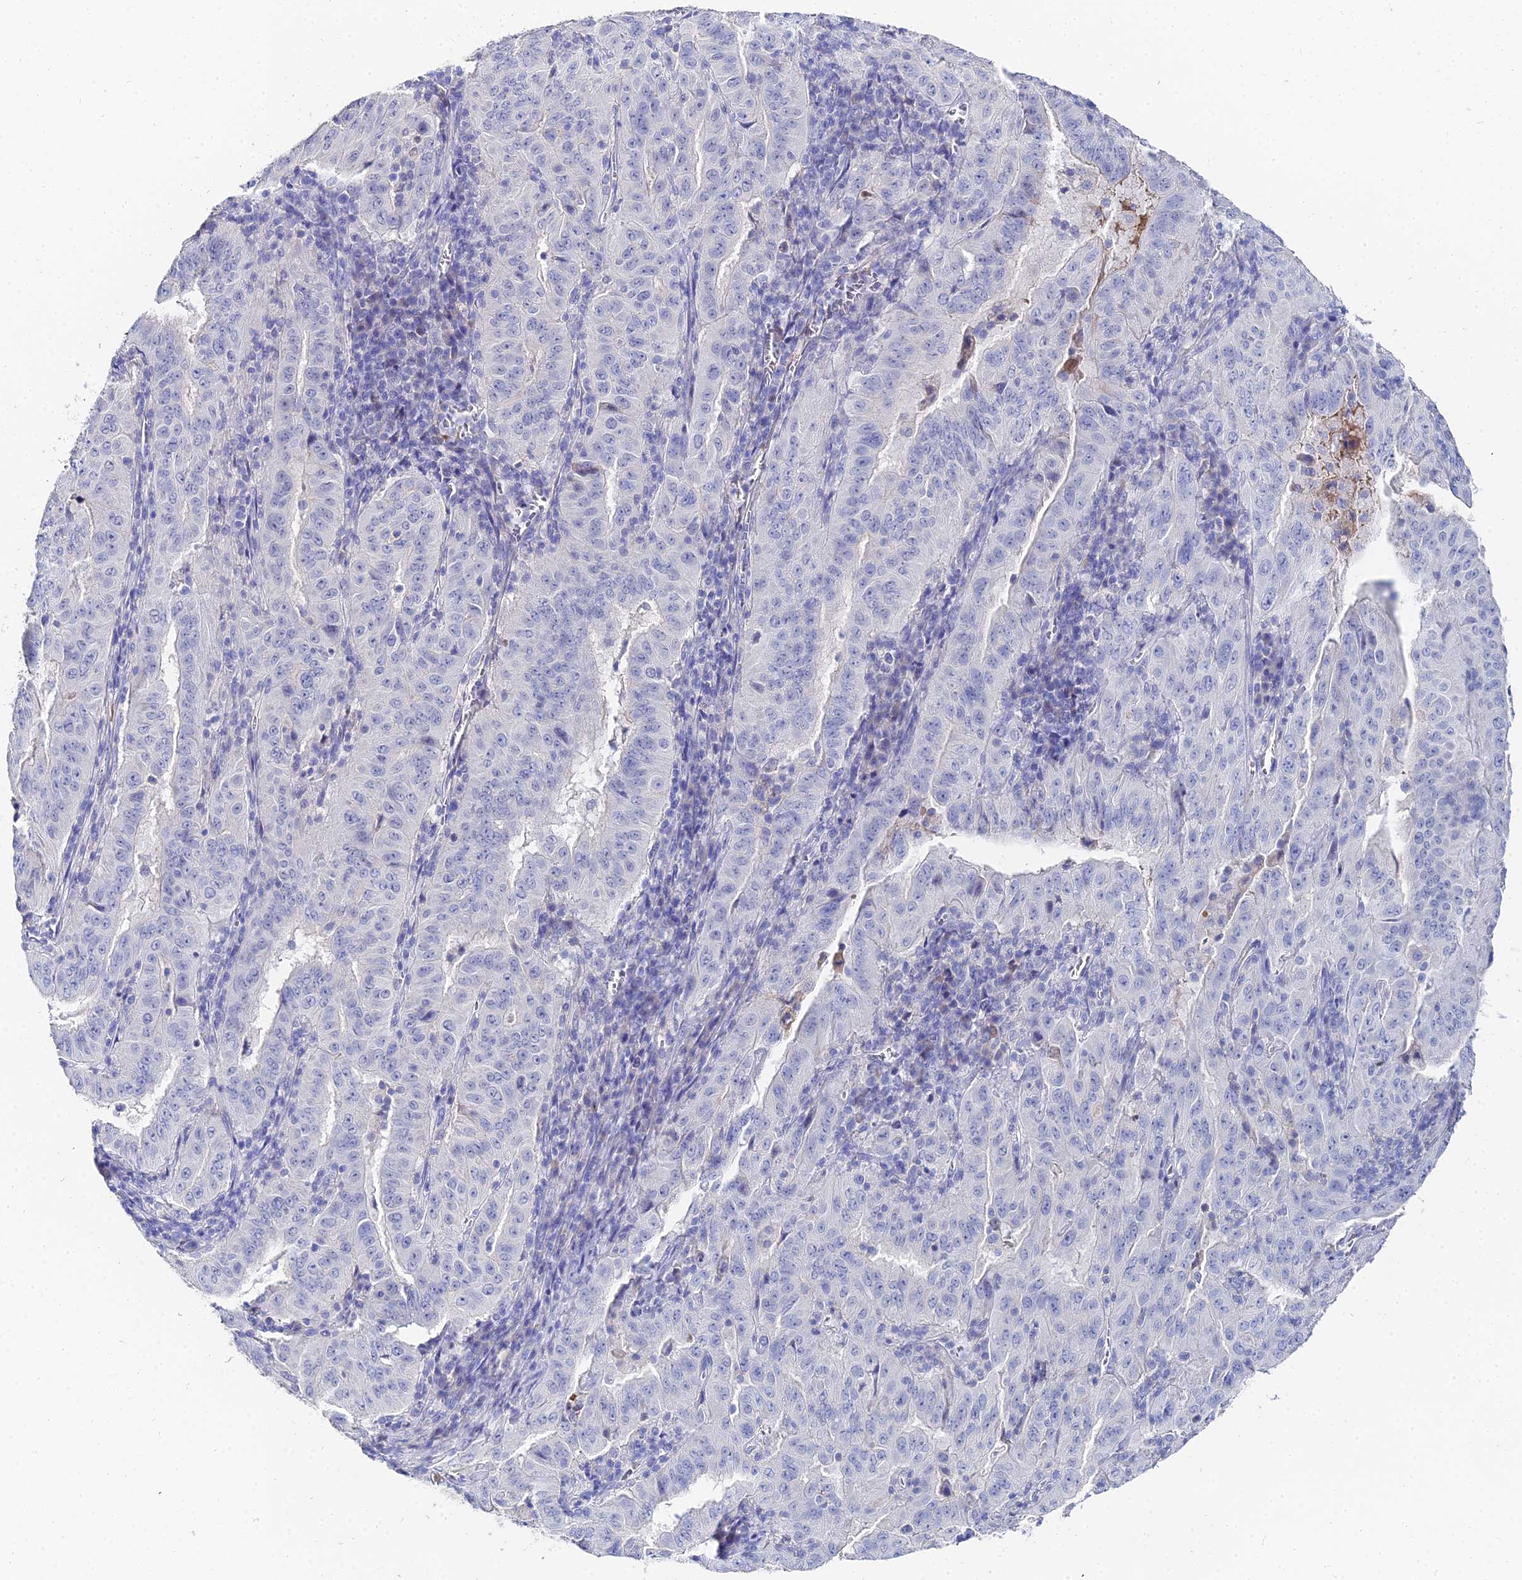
{"staining": {"intensity": "negative", "quantity": "none", "location": "none"}, "tissue": "pancreatic cancer", "cell_type": "Tumor cells", "image_type": "cancer", "snomed": [{"axis": "morphology", "description": "Adenocarcinoma, NOS"}, {"axis": "topography", "description": "Pancreas"}], "caption": "Immunohistochemistry (IHC) of adenocarcinoma (pancreatic) exhibits no expression in tumor cells.", "gene": "KRT17", "patient": {"sex": "male", "age": 63}}